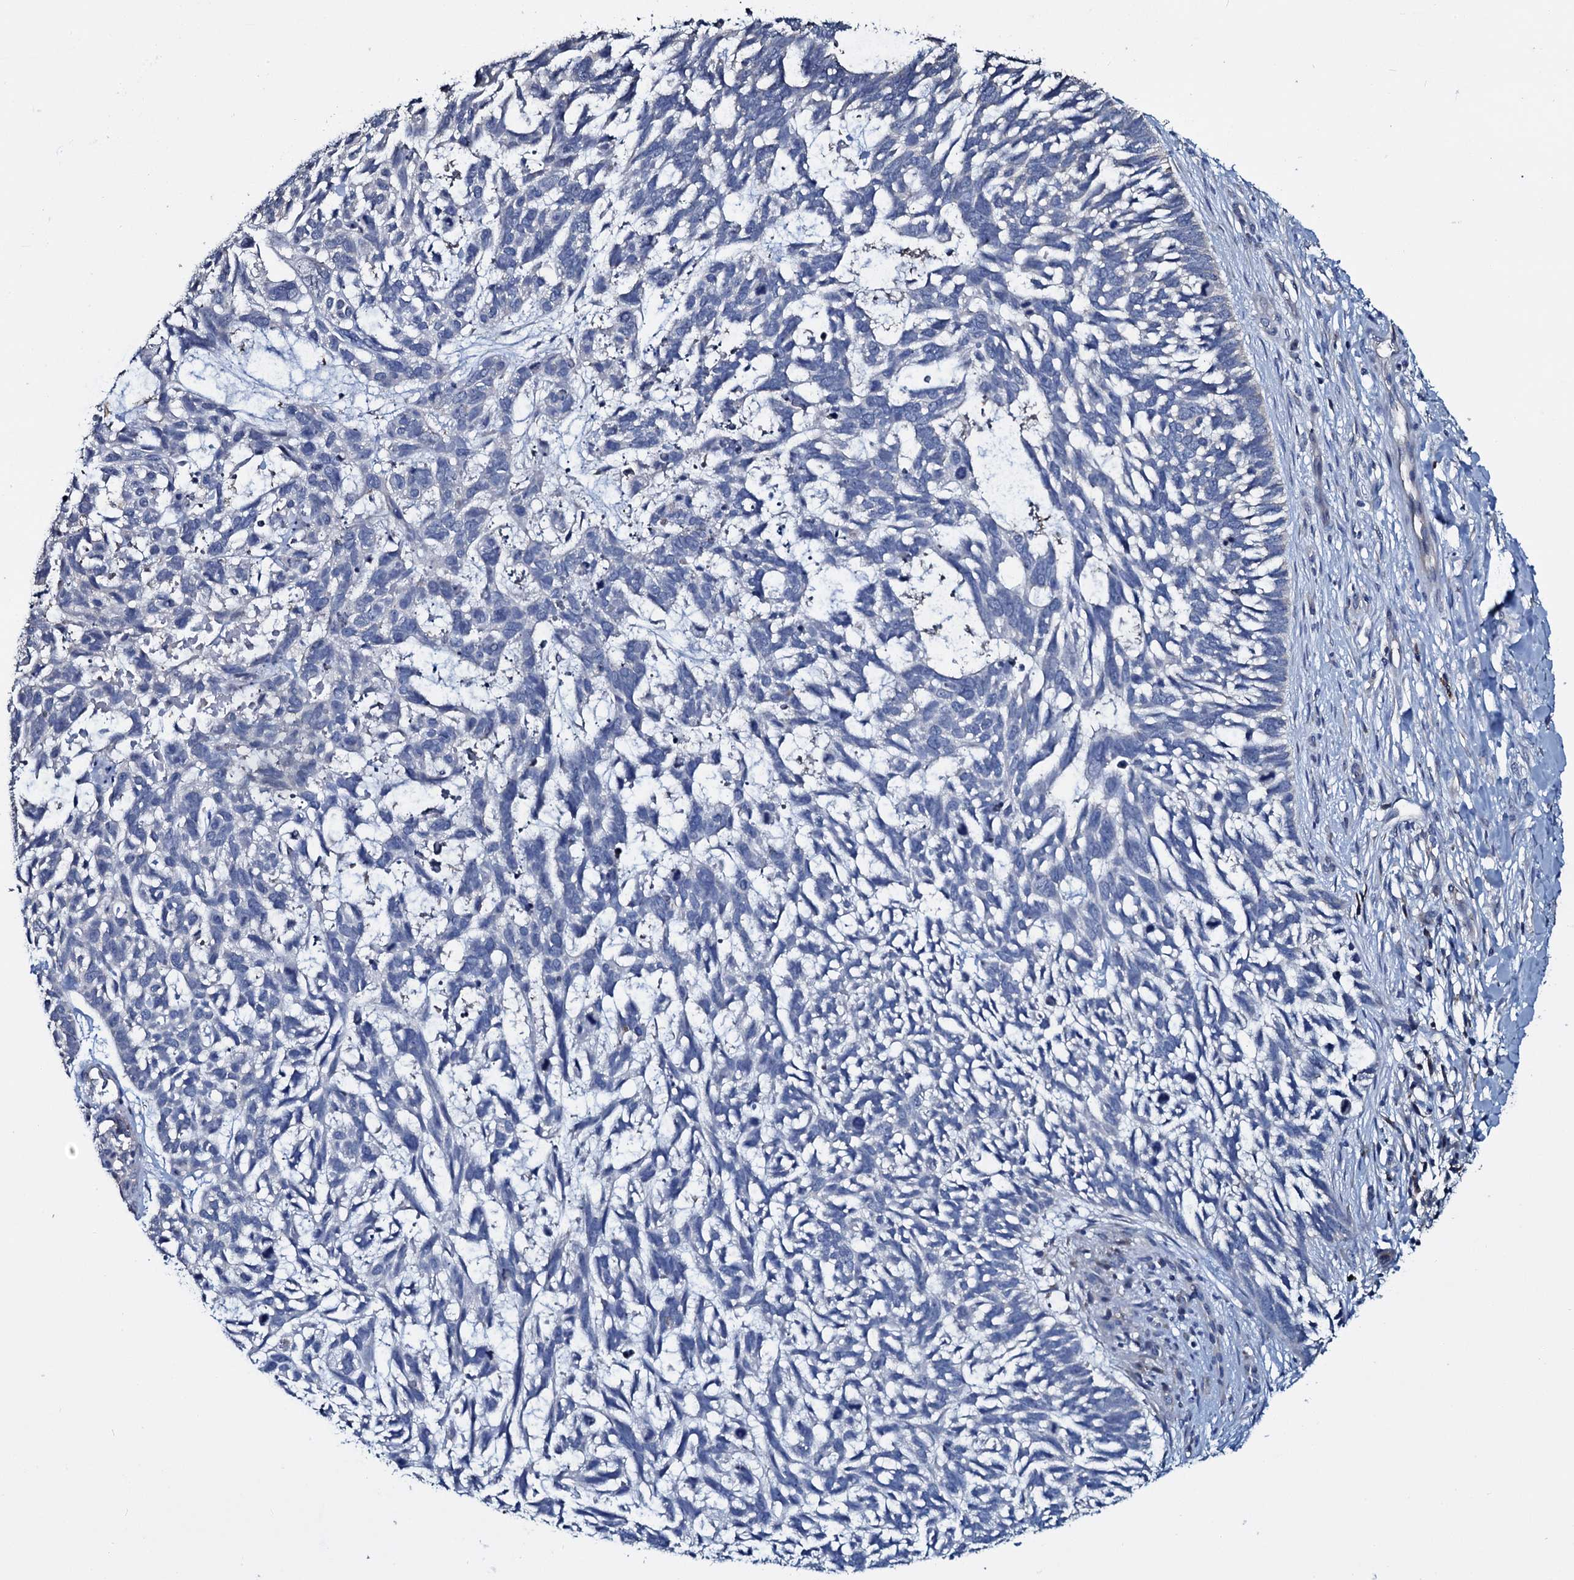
{"staining": {"intensity": "negative", "quantity": "none", "location": "none"}, "tissue": "skin cancer", "cell_type": "Tumor cells", "image_type": "cancer", "snomed": [{"axis": "morphology", "description": "Basal cell carcinoma"}, {"axis": "topography", "description": "Skin"}], "caption": "Tumor cells are negative for brown protein staining in basal cell carcinoma (skin).", "gene": "IL12B", "patient": {"sex": "male", "age": 88}}